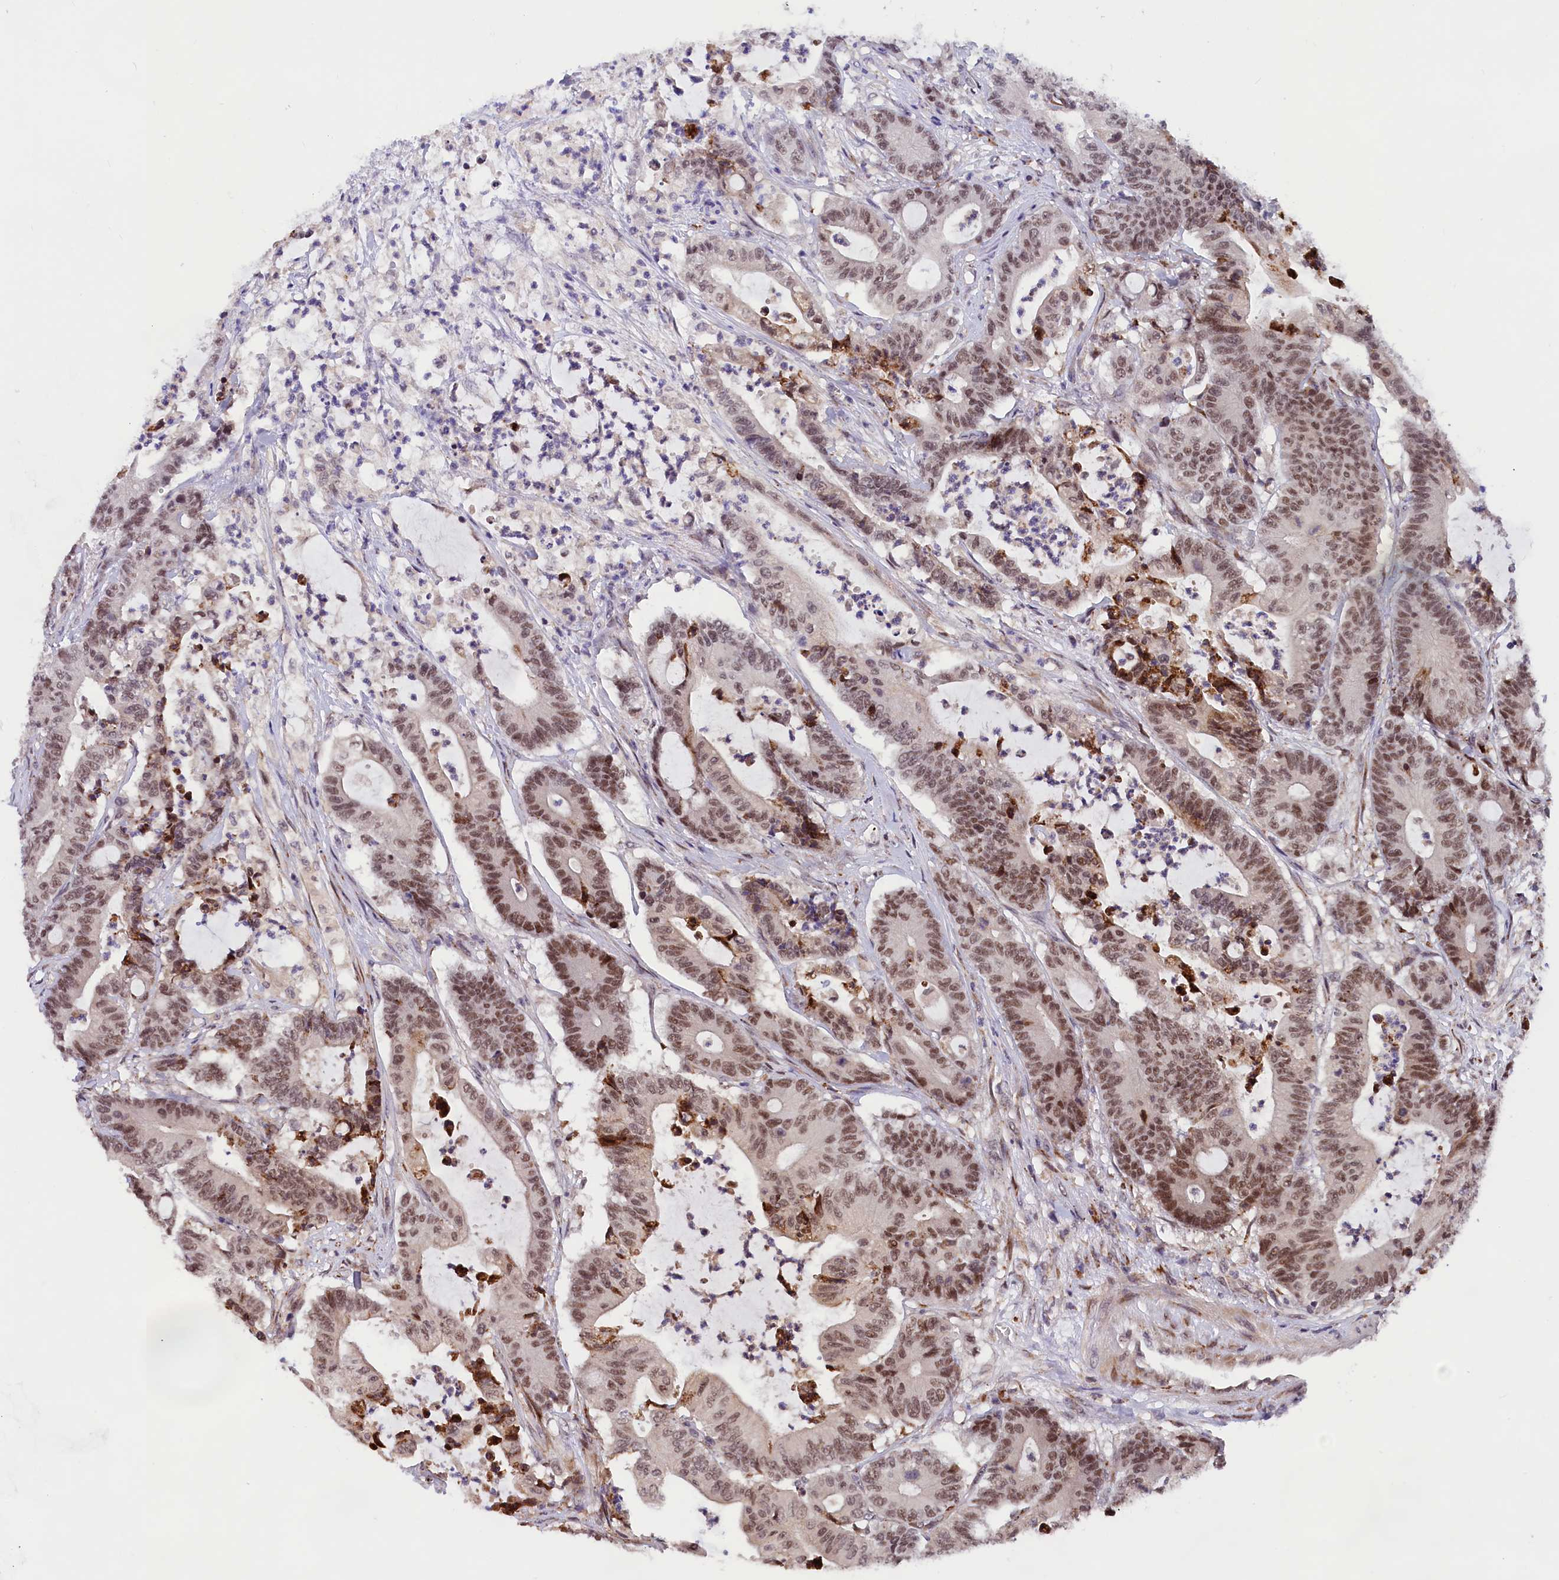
{"staining": {"intensity": "moderate", "quantity": ">75%", "location": "nuclear"}, "tissue": "colorectal cancer", "cell_type": "Tumor cells", "image_type": "cancer", "snomed": [{"axis": "morphology", "description": "Adenocarcinoma, NOS"}, {"axis": "topography", "description": "Colon"}], "caption": "Colorectal cancer (adenocarcinoma) was stained to show a protein in brown. There is medium levels of moderate nuclear staining in about >75% of tumor cells.", "gene": "FBXO45", "patient": {"sex": "female", "age": 84}}